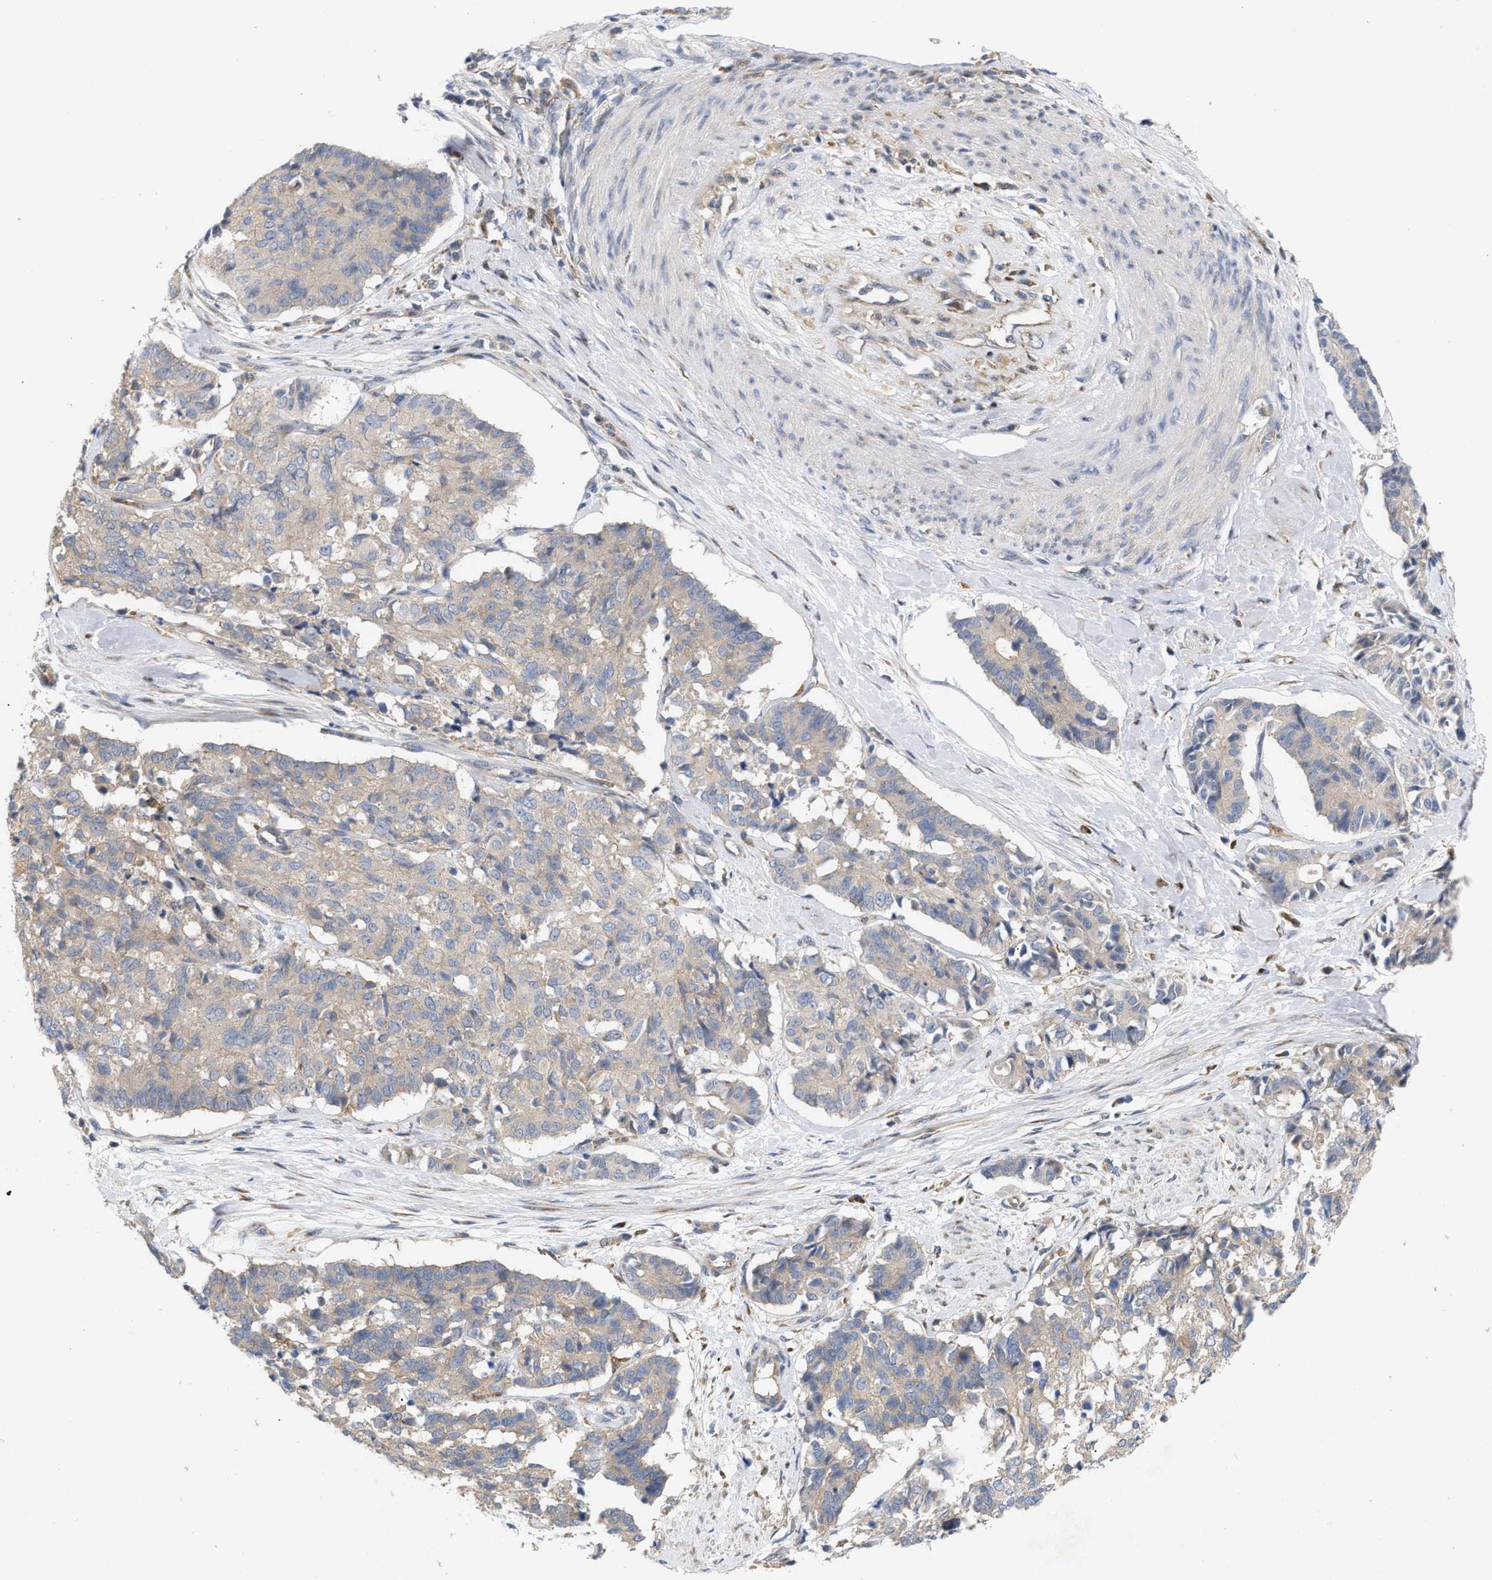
{"staining": {"intensity": "weak", "quantity": "<25%", "location": "cytoplasmic/membranous"}, "tissue": "cervical cancer", "cell_type": "Tumor cells", "image_type": "cancer", "snomed": [{"axis": "morphology", "description": "Squamous cell carcinoma, NOS"}, {"axis": "topography", "description": "Cervix"}], "caption": "A micrograph of cervical cancer (squamous cell carcinoma) stained for a protein shows no brown staining in tumor cells.", "gene": "DBNL", "patient": {"sex": "female", "age": 35}}